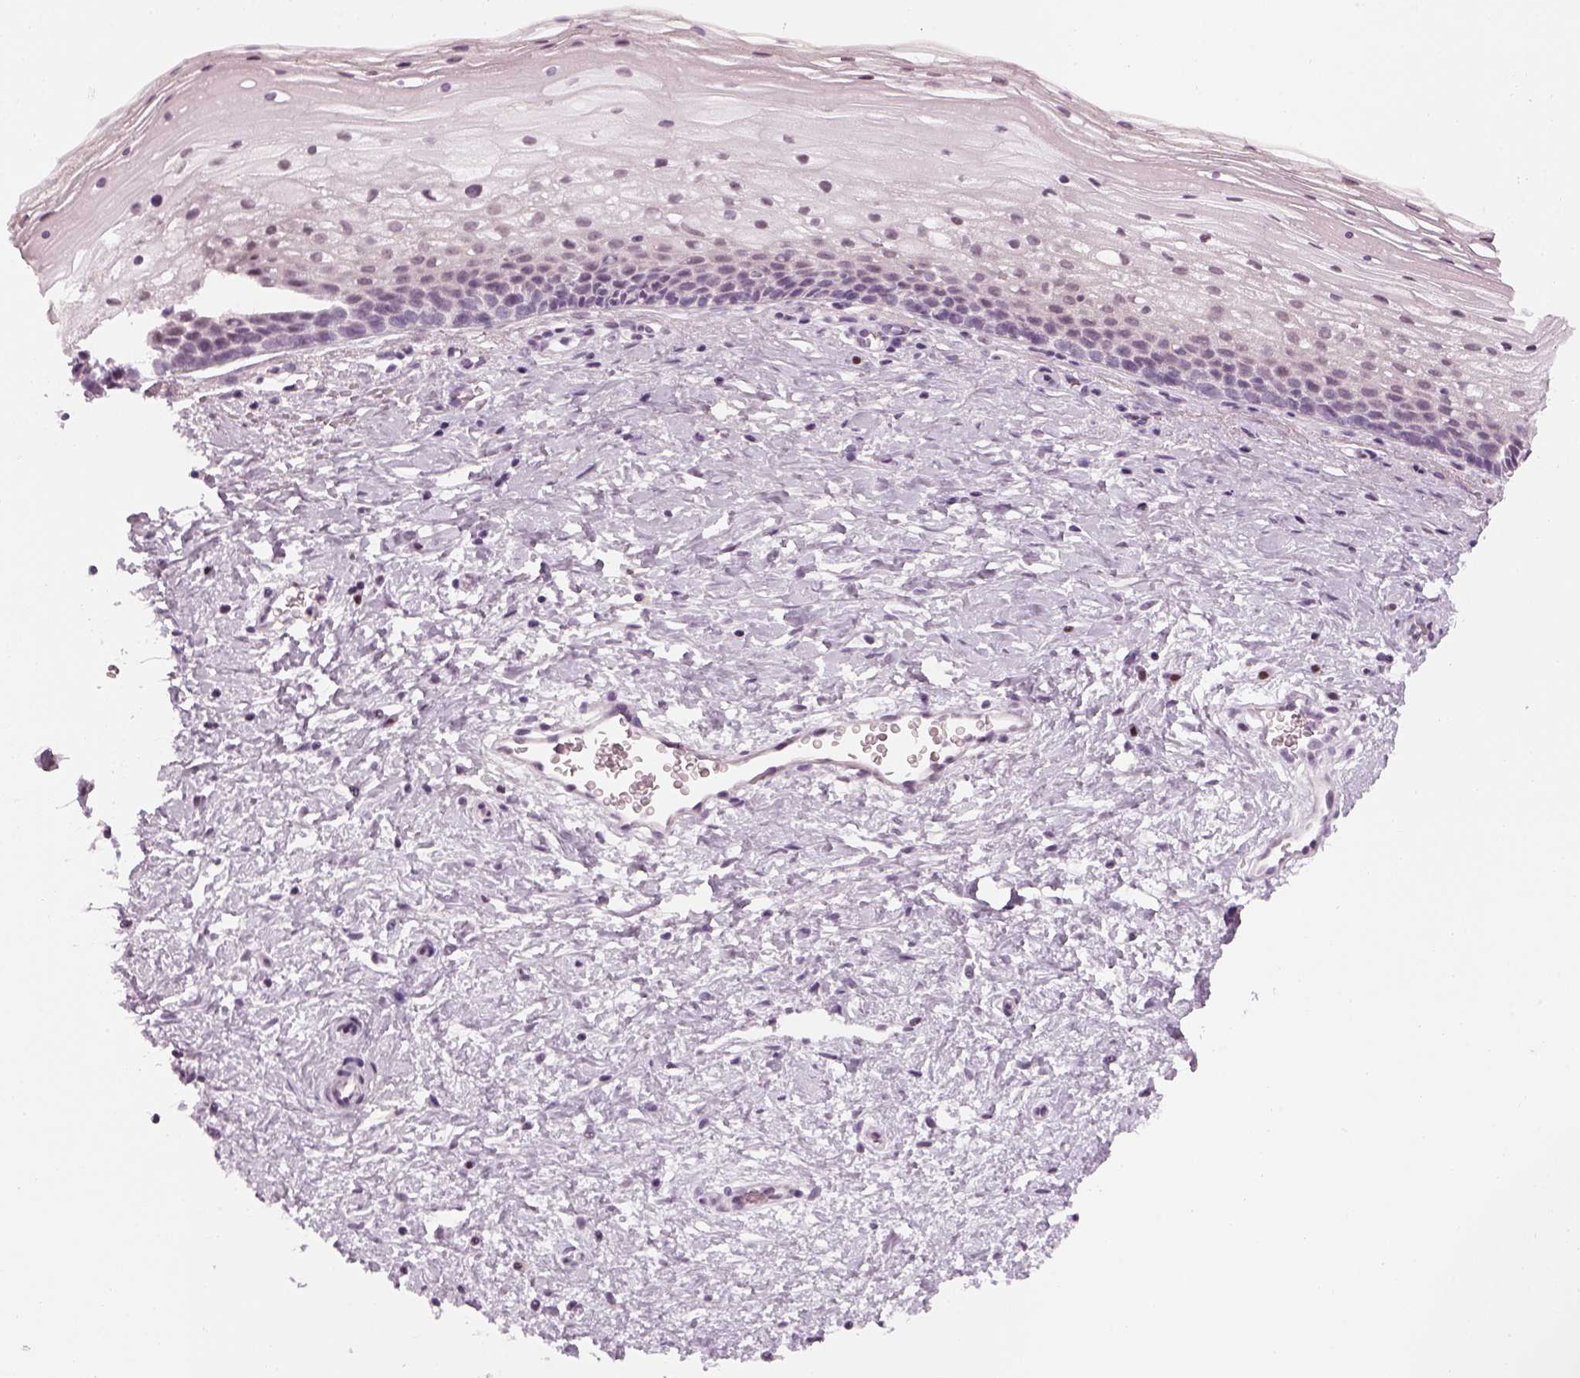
{"staining": {"intensity": "negative", "quantity": "none", "location": "none"}, "tissue": "cervix", "cell_type": "Glandular cells", "image_type": "normal", "snomed": [{"axis": "morphology", "description": "Normal tissue, NOS"}, {"axis": "topography", "description": "Cervix"}], "caption": "High magnification brightfield microscopy of unremarkable cervix stained with DAB (3,3'-diaminobenzidine) (brown) and counterstained with hematoxylin (blue): glandular cells show no significant staining.", "gene": "KCNG2", "patient": {"sex": "female", "age": 34}}